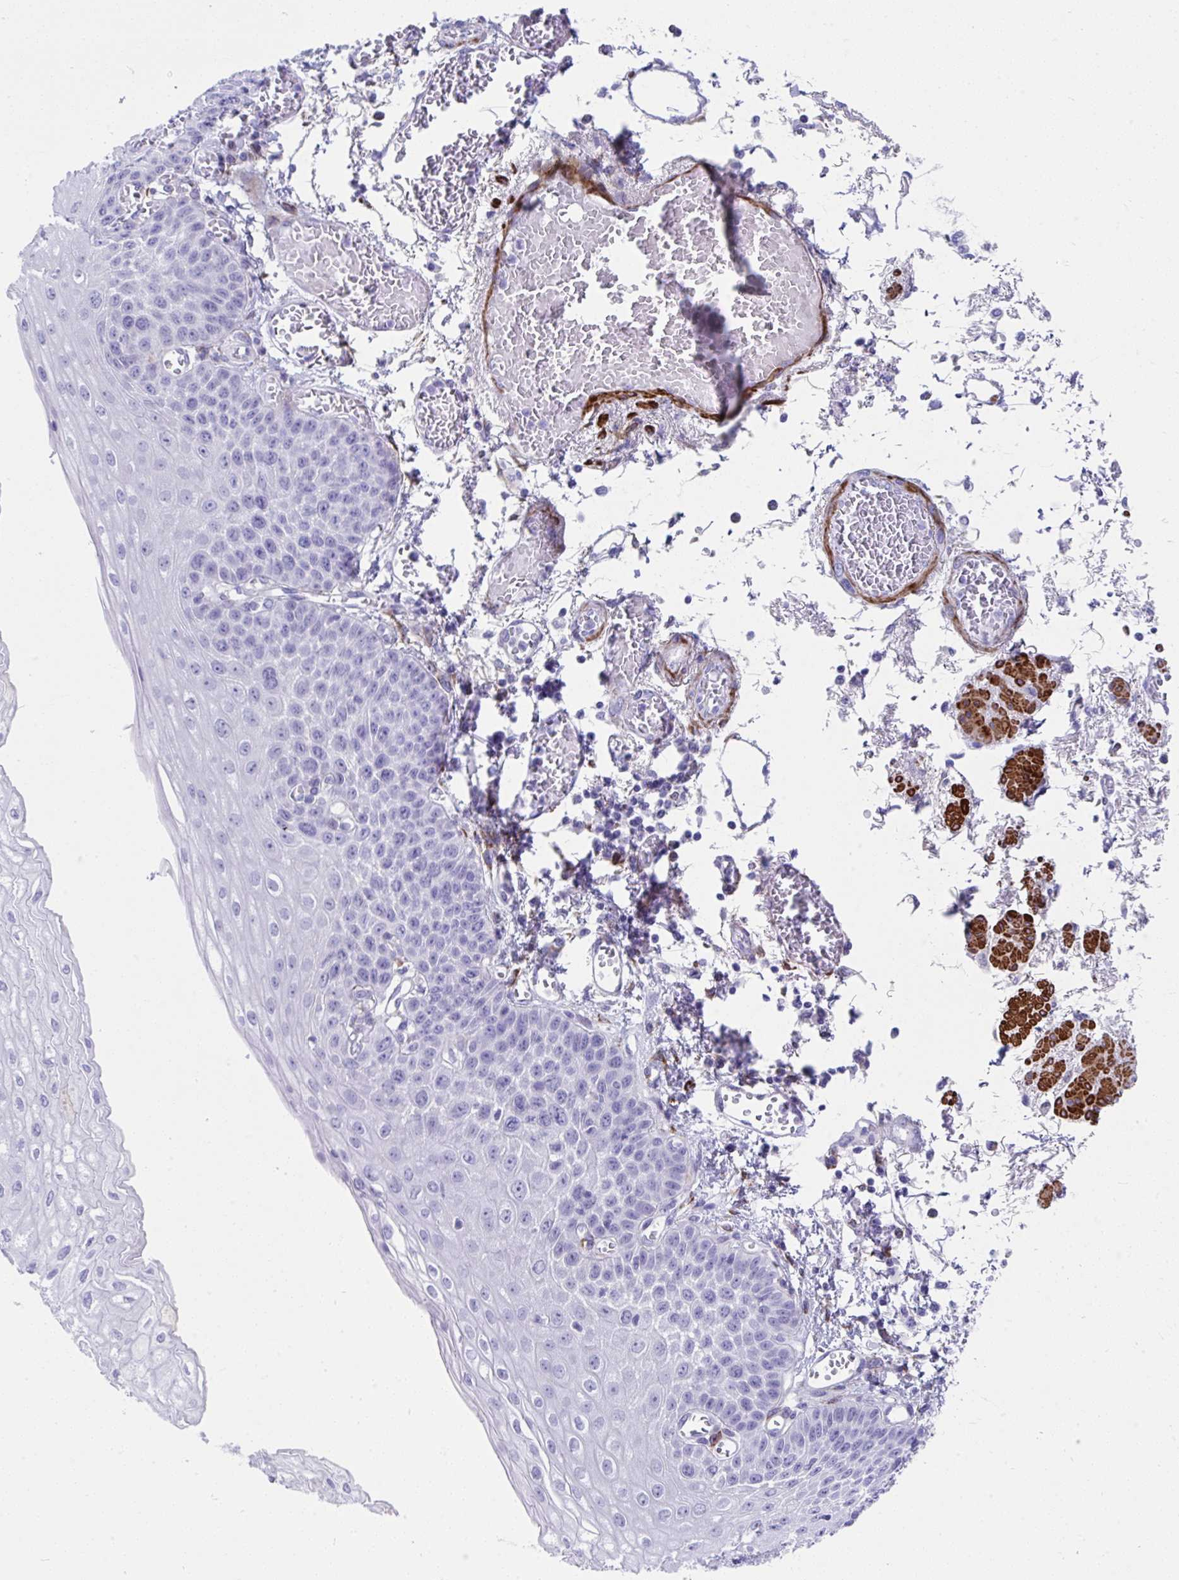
{"staining": {"intensity": "negative", "quantity": "none", "location": "none"}, "tissue": "esophagus", "cell_type": "Squamous epithelial cells", "image_type": "normal", "snomed": [{"axis": "morphology", "description": "Normal tissue, NOS"}, {"axis": "morphology", "description": "Adenocarcinoma, NOS"}, {"axis": "topography", "description": "Esophagus"}], "caption": "The IHC image has no significant staining in squamous epithelial cells of esophagus.", "gene": "GRXCR2", "patient": {"sex": "male", "age": 81}}